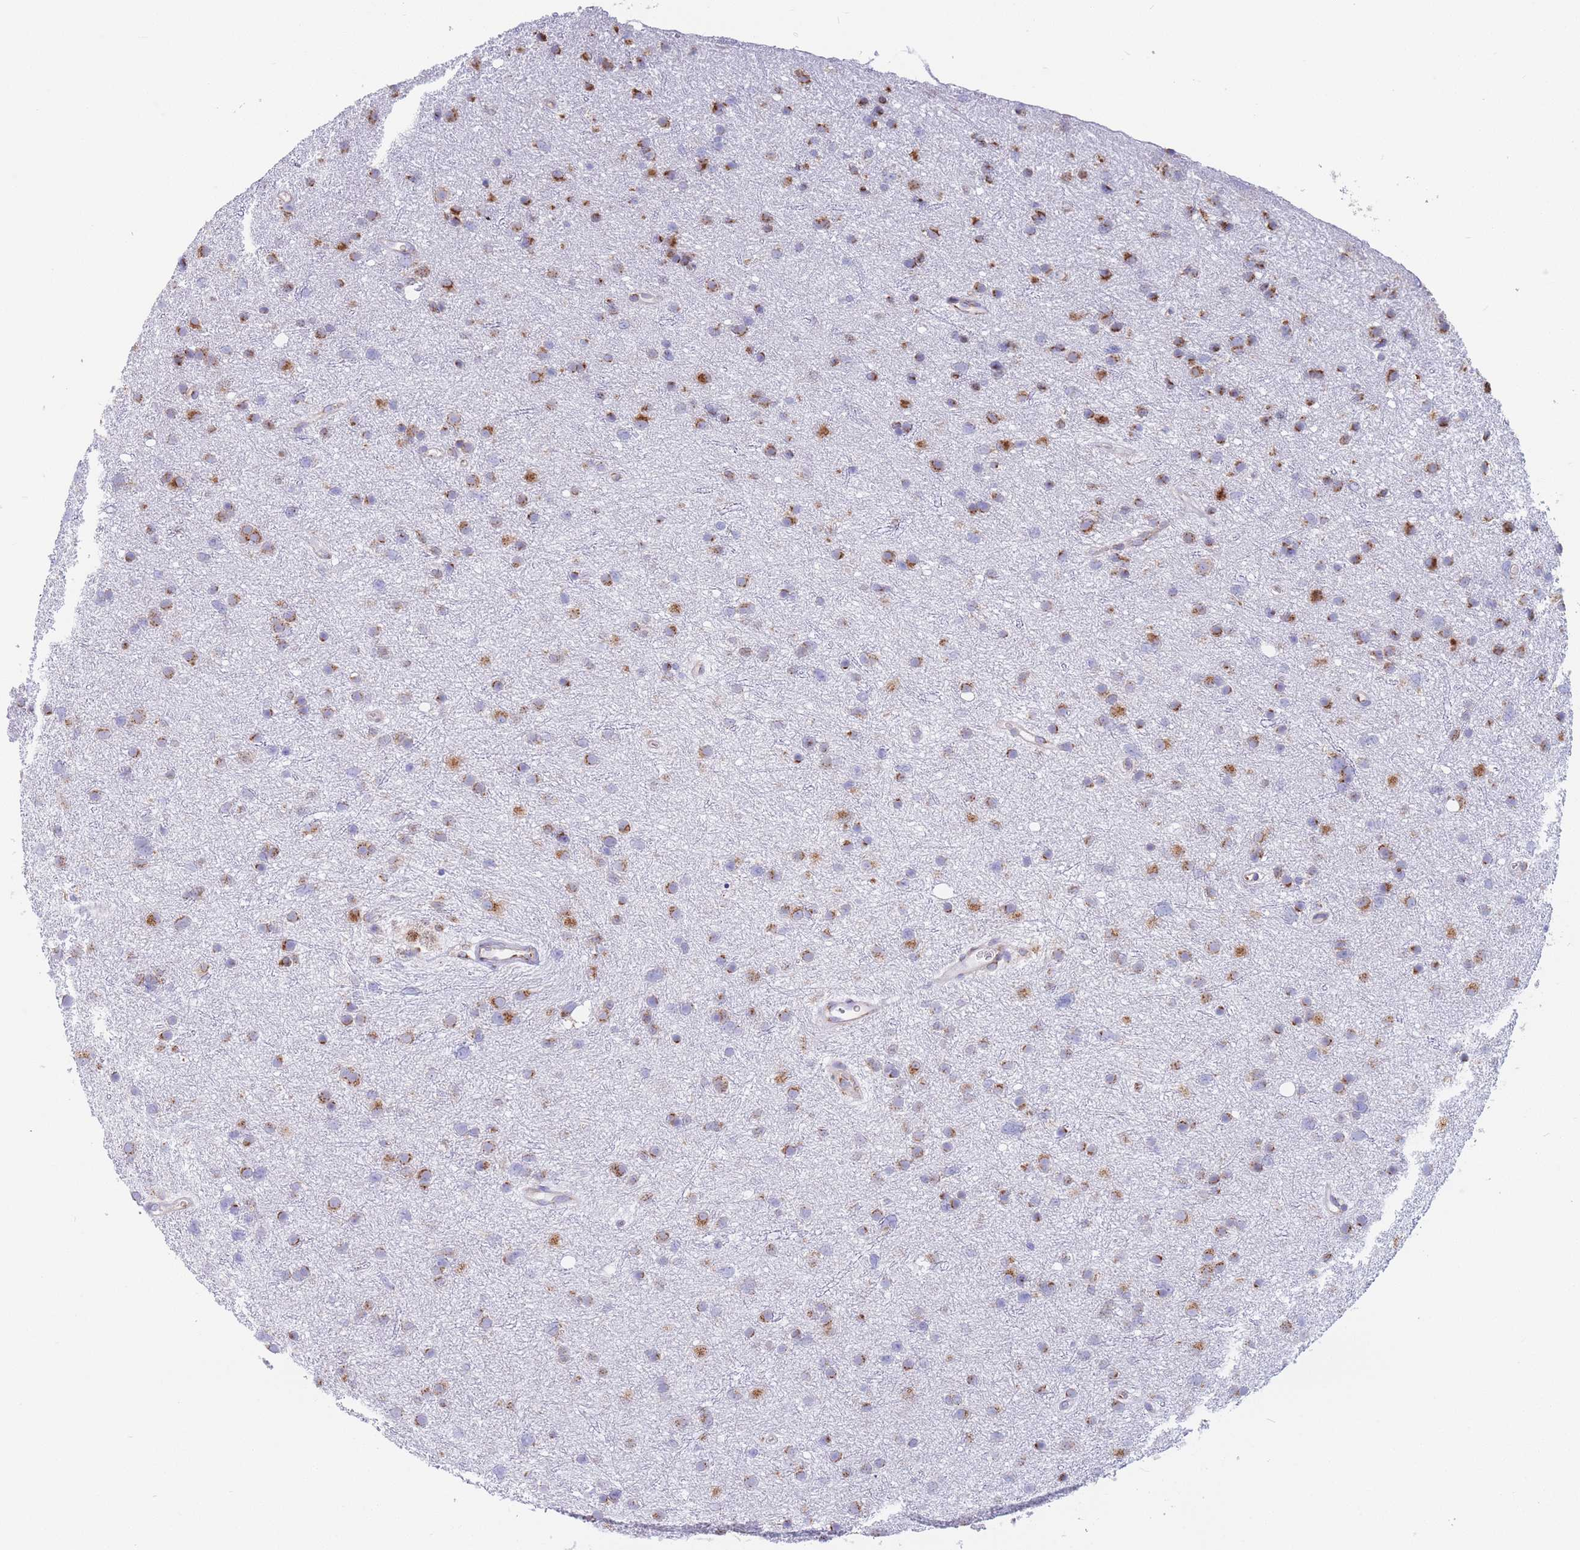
{"staining": {"intensity": "moderate", "quantity": ">75%", "location": "cytoplasmic/membranous"}, "tissue": "glioma", "cell_type": "Tumor cells", "image_type": "cancer", "snomed": [{"axis": "morphology", "description": "Glioma, malignant, Low grade"}, {"axis": "topography", "description": "Cerebral cortex"}], "caption": "This is an image of immunohistochemistry staining of glioma, which shows moderate positivity in the cytoplasmic/membranous of tumor cells.", "gene": "MRPL30", "patient": {"sex": "female", "age": 39}}